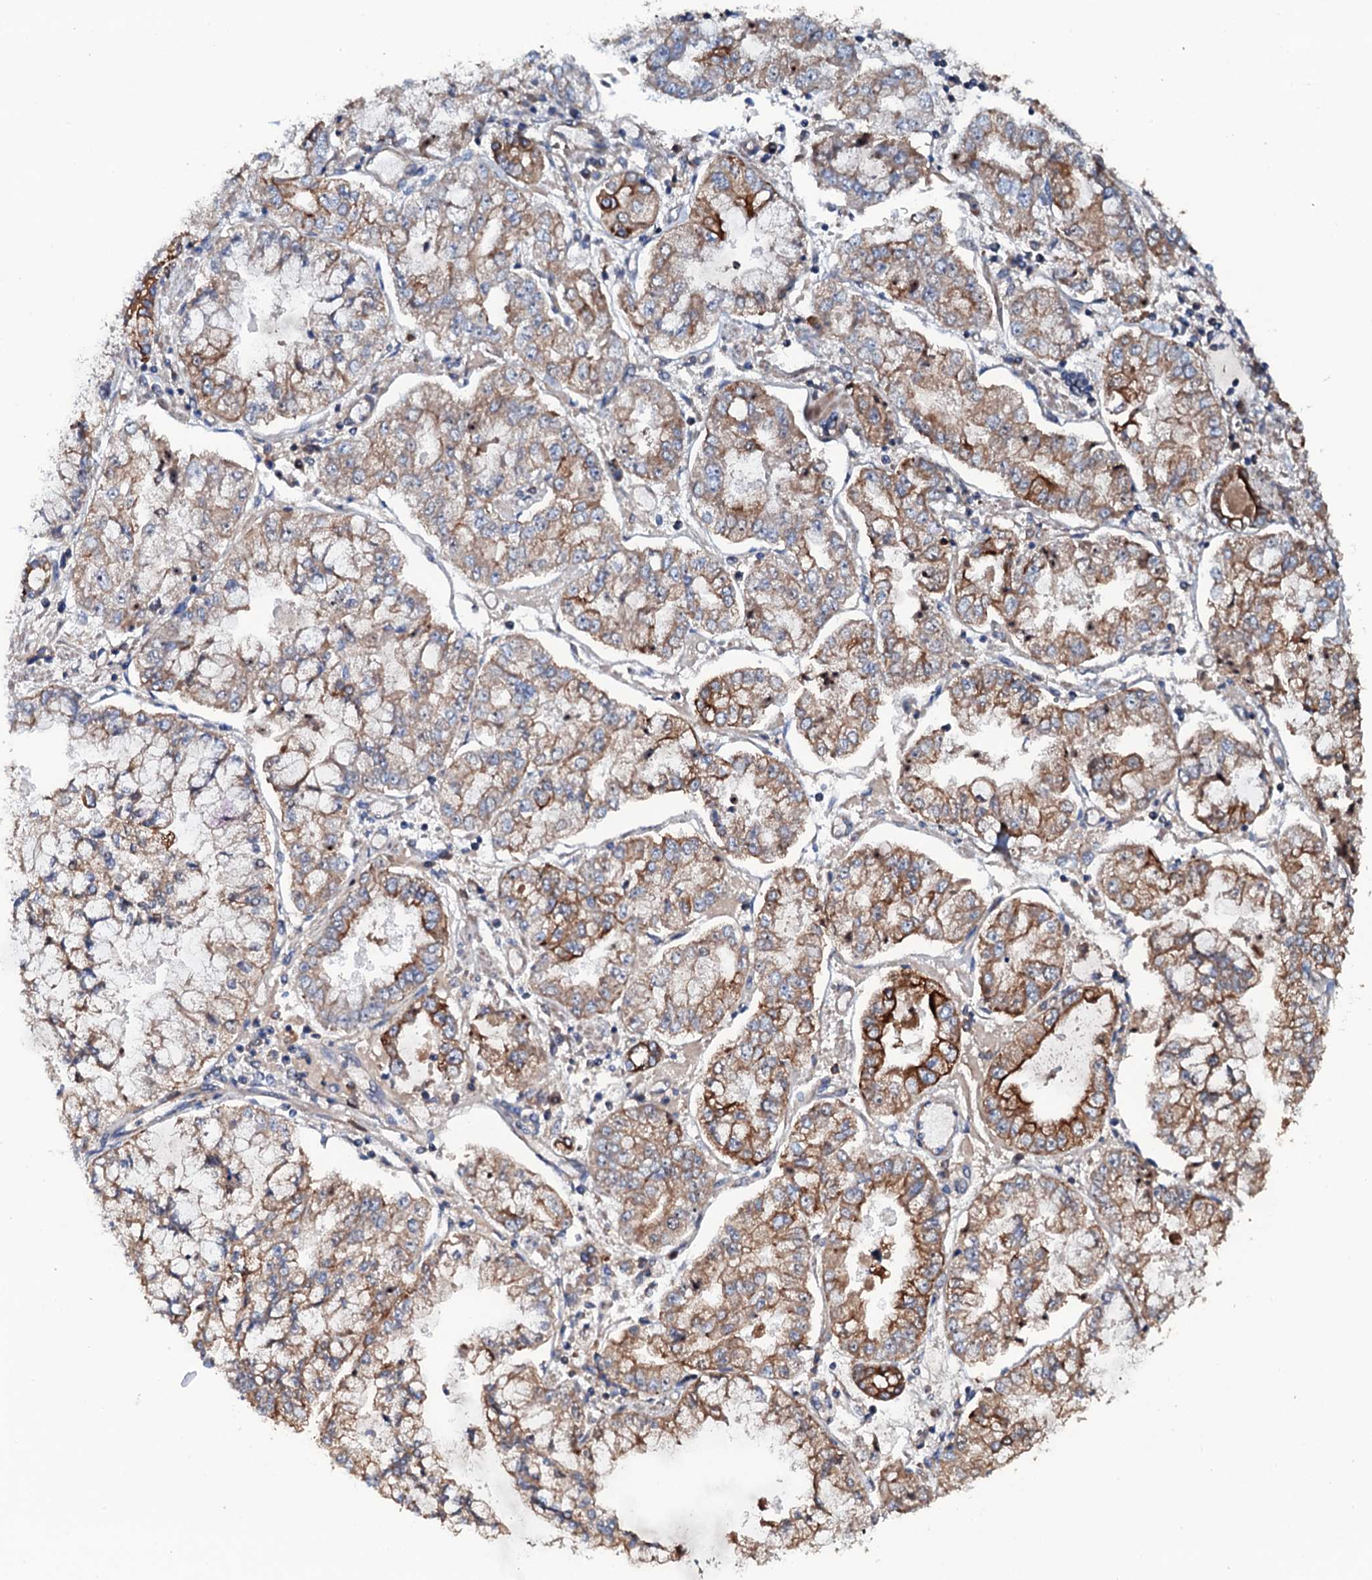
{"staining": {"intensity": "strong", "quantity": "25%-75%", "location": "cytoplasmic/membranous"}, "tissue": "stomach cancer", "cell_type": "Tumor cells", "image_type": "cancer", "snomed": [{"axis": "morphology", "description": "Adenocarcinoma, NOS"}, {"axis": "topography", "description": "Stomach"}], "caption": "A high amount of strong cytoplasmic/membranous expression is present in about 25%-75% of tumor cells in stomach adenocarcinoma tissue.", "gene": "NEK1", "patient": {"sex": "male", "age": 76}}